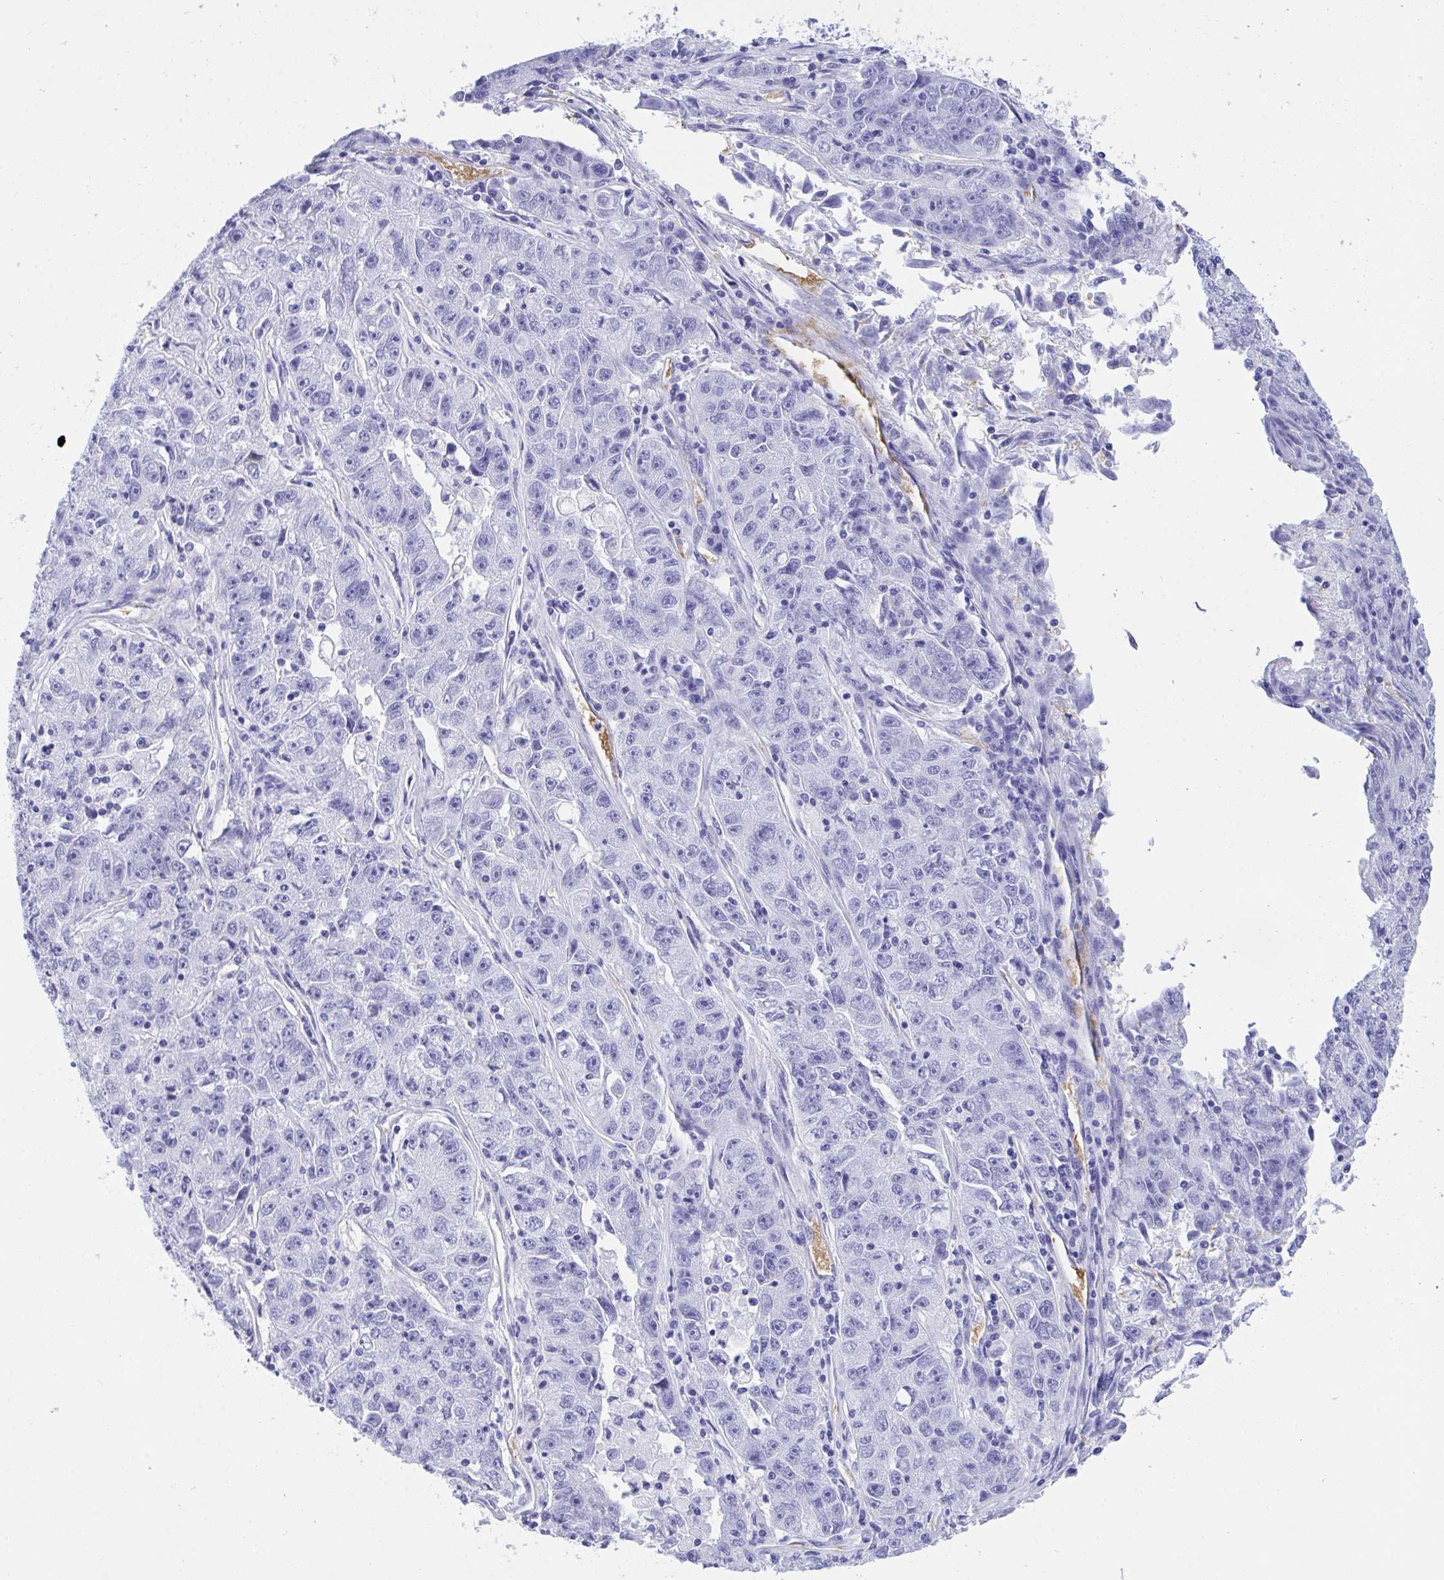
{"staining": {"intensity": "negative", "quantity": "none", "location": "none"}, "tissue": "lung cancer", "cell_type": "Tumor cells", "image_type": "cancer", "snomed": [{"axis": "morphology", "description": "Normal morphology"}, {"axis": "morphology", "description": "Adenocarcinoma, NOS"}, {"axis": "topography", "description": "Lymph node"}, {"axis": "topography", "description": "Lung"}], "caption": "Tumor cells show no significant protein expression in lung cancer.", "gene": "ANK1", "patient": {"sex": "female", "age": 57}}